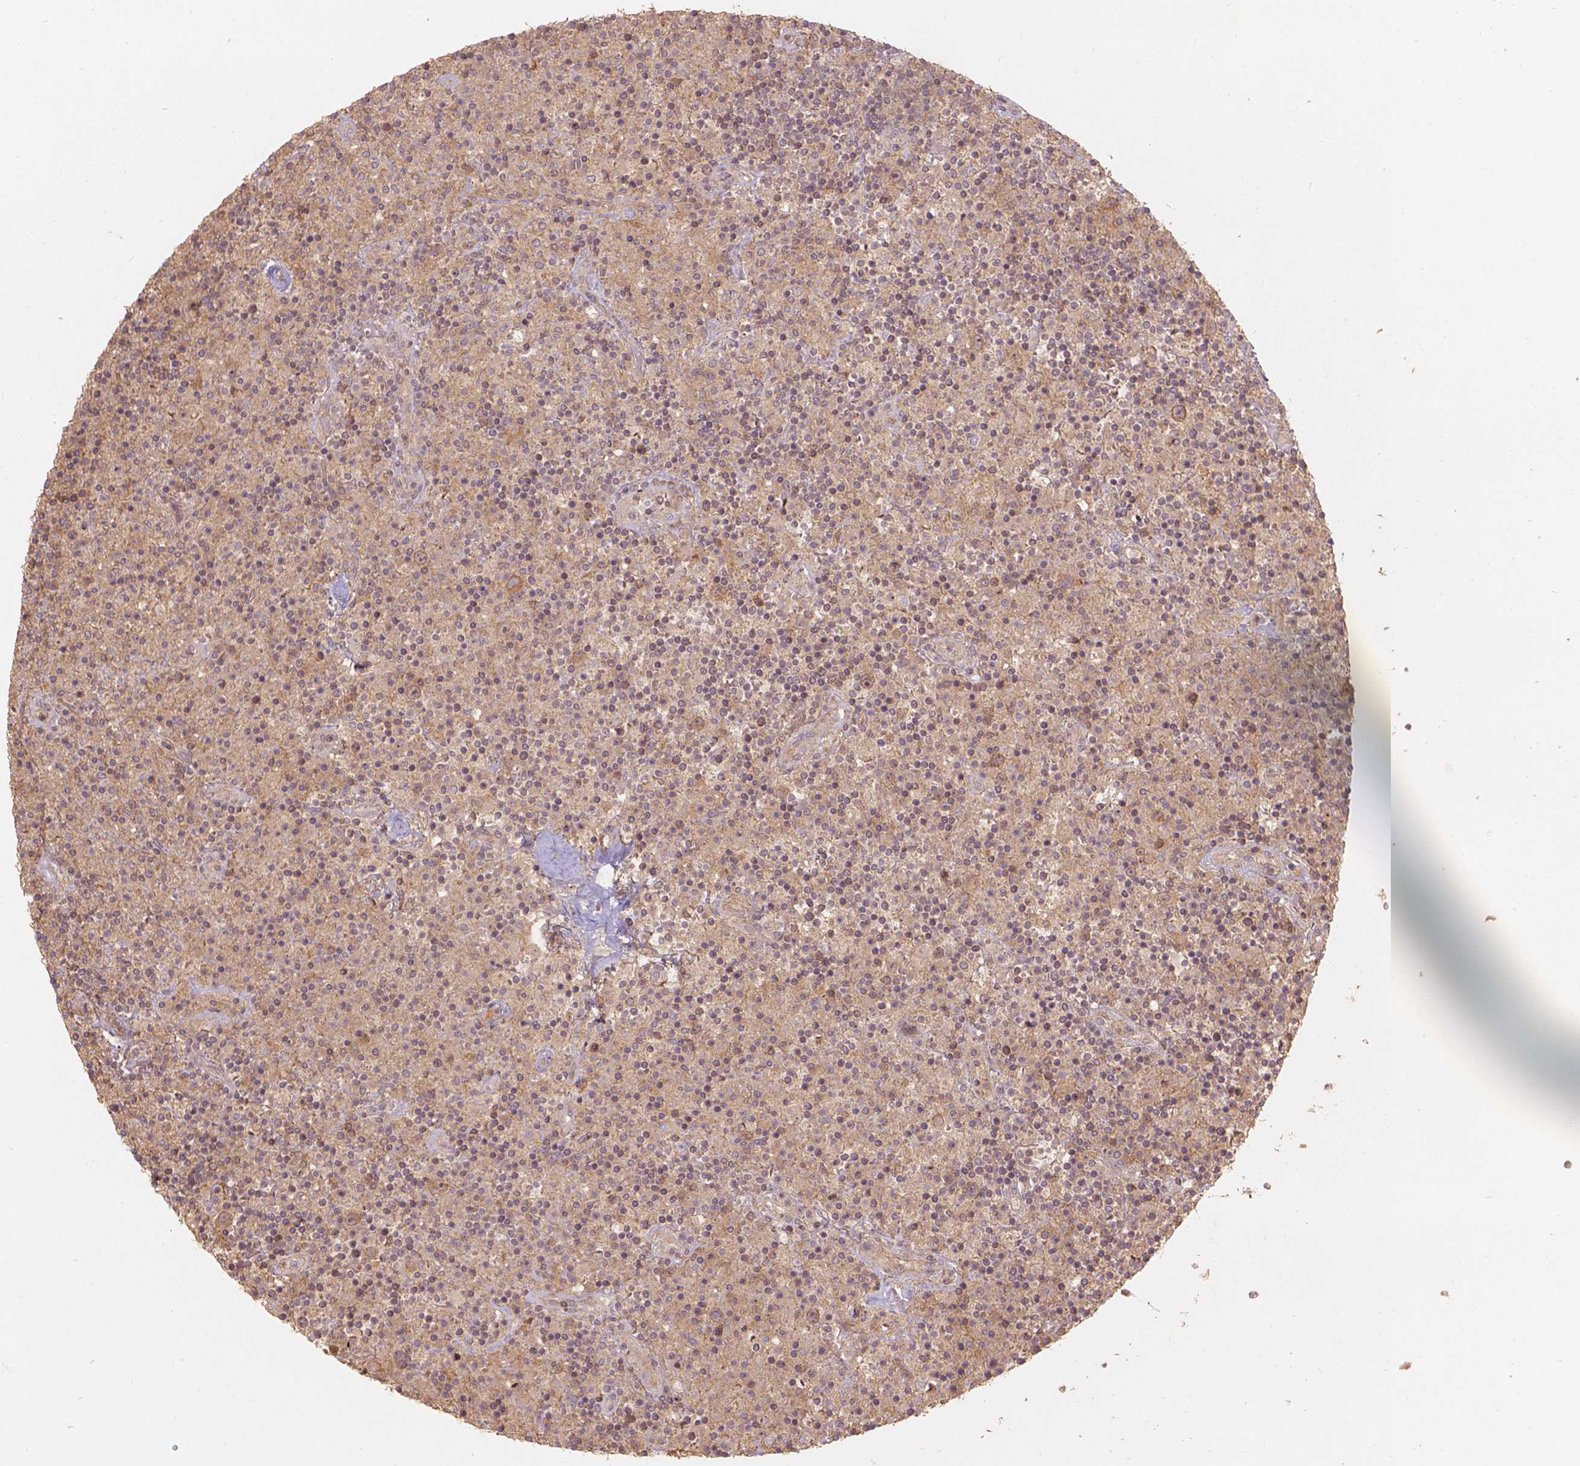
{"staining": {"intensity": "moderate", "quantity": ">75%", "location": "cytoplasmic/membranous"}, "tissue": "lymphoma", "cell_type": "Tumor cells", "image_type": "cancer", "snomed": [{"axis": "morphology", "description": "Hodgkin's disease, NOS"}, {"axis": "topography", "description": "Lymph node"}], "caption": "This histopathology image reveals Hodgkin's disease stained with immunohistochemistry (IHC) to label a protein in brown. The cytoplasmic/membranous of tumor cells show moderate positivity for the protein. Nuclei are counter-stained blue.", "gene": "XPR1", "patient": {"sex": "male", "age": 70}}